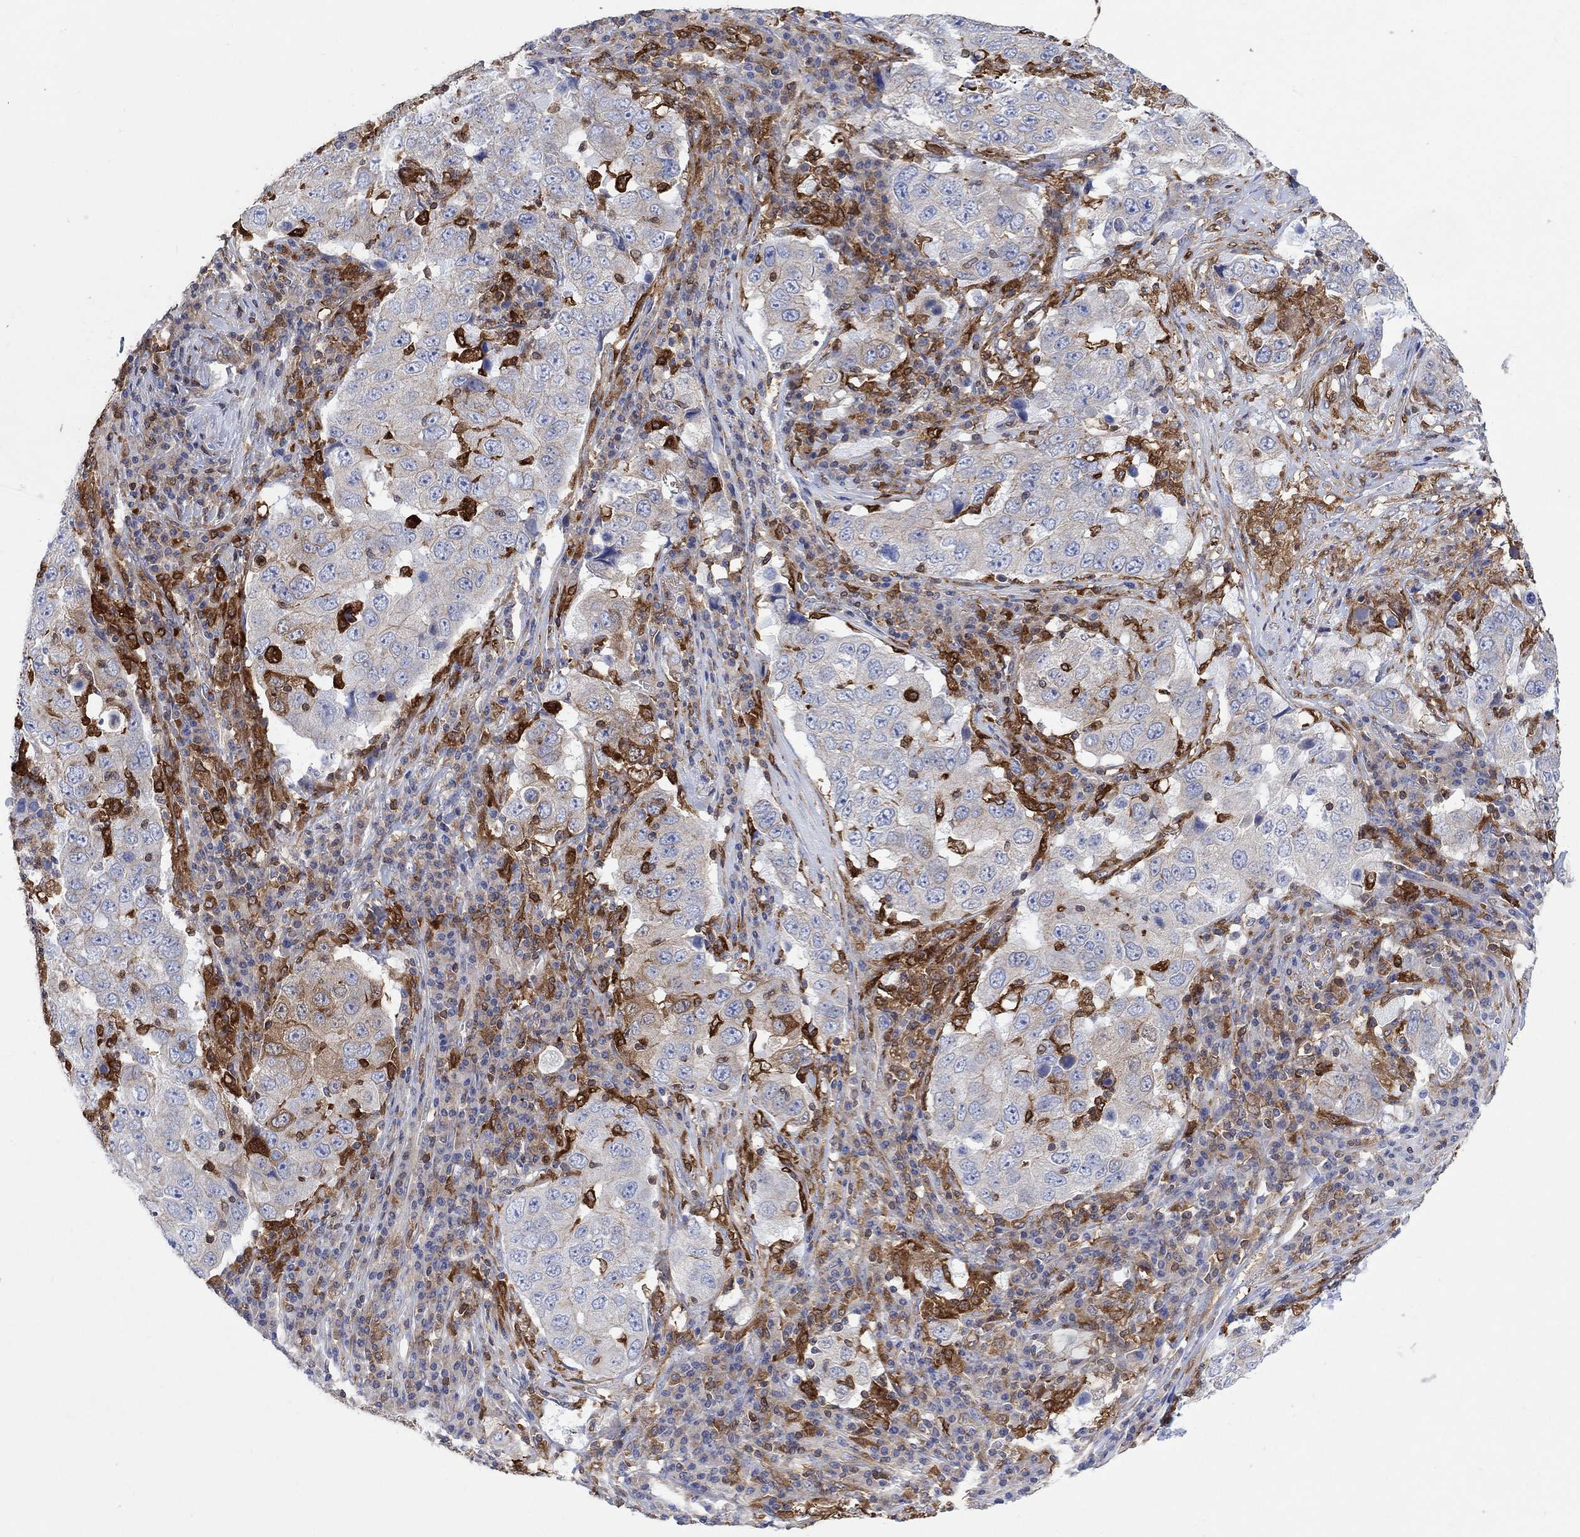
{"staining": {"intensity": "negative", "quantity": "none", "location": "none"}, "tissue": "lung cancer", "cell_type": "Tumor cells", "image_type": "cancer", "snomed": [{"axis": "morphology", "description": "Adenocarcinoma, NOS"}, {"axis": "topography", "description": "Lung"}], "caption": "Lung cancer was stained to show a protein in brown. There is no significant positivity in tumor cells.", "gene": "GBP5", "patient": {"sex": "male", "age": 73}}